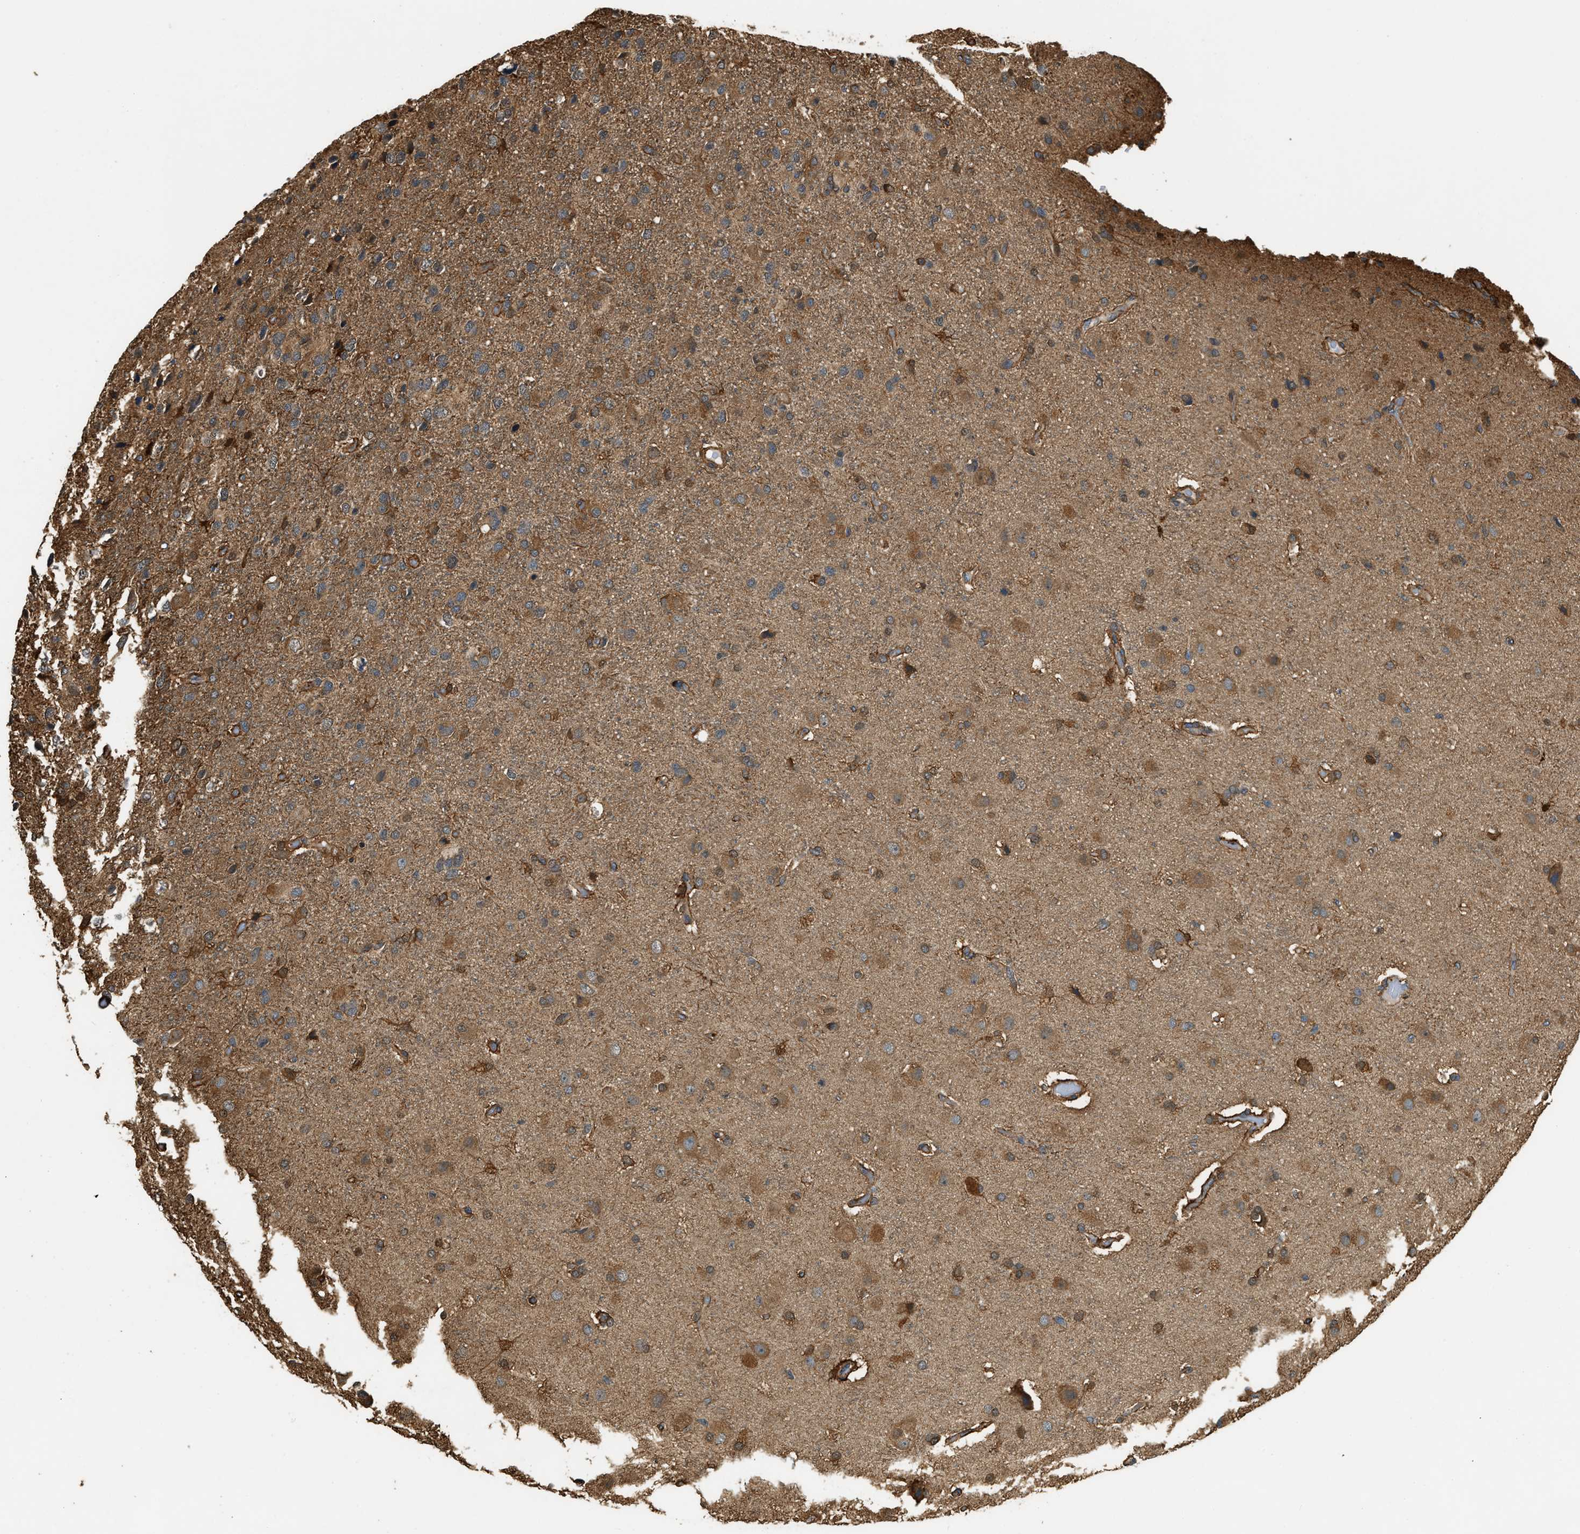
{"staining": {"intensity": "moderate", "quantity": ">75%", "location": "cytoplasmic/membranous"}, "tissue": "glioma", "cell_type": "Tumor cells", "image_type": "cancer", "snomed": [{"axis": "morphology", "description": "Glioma, malignant, High grade"}, {"axis": "topography", "description": "Brain"}], "caption": "Immunohistochemical staining of glioma demonstrates medium levels of moderate cytoplasmic/membranous staining in approximately >75% of tumor cells.", "gene": "YARS1", "patient": {"sex": "female", "age": 58}}